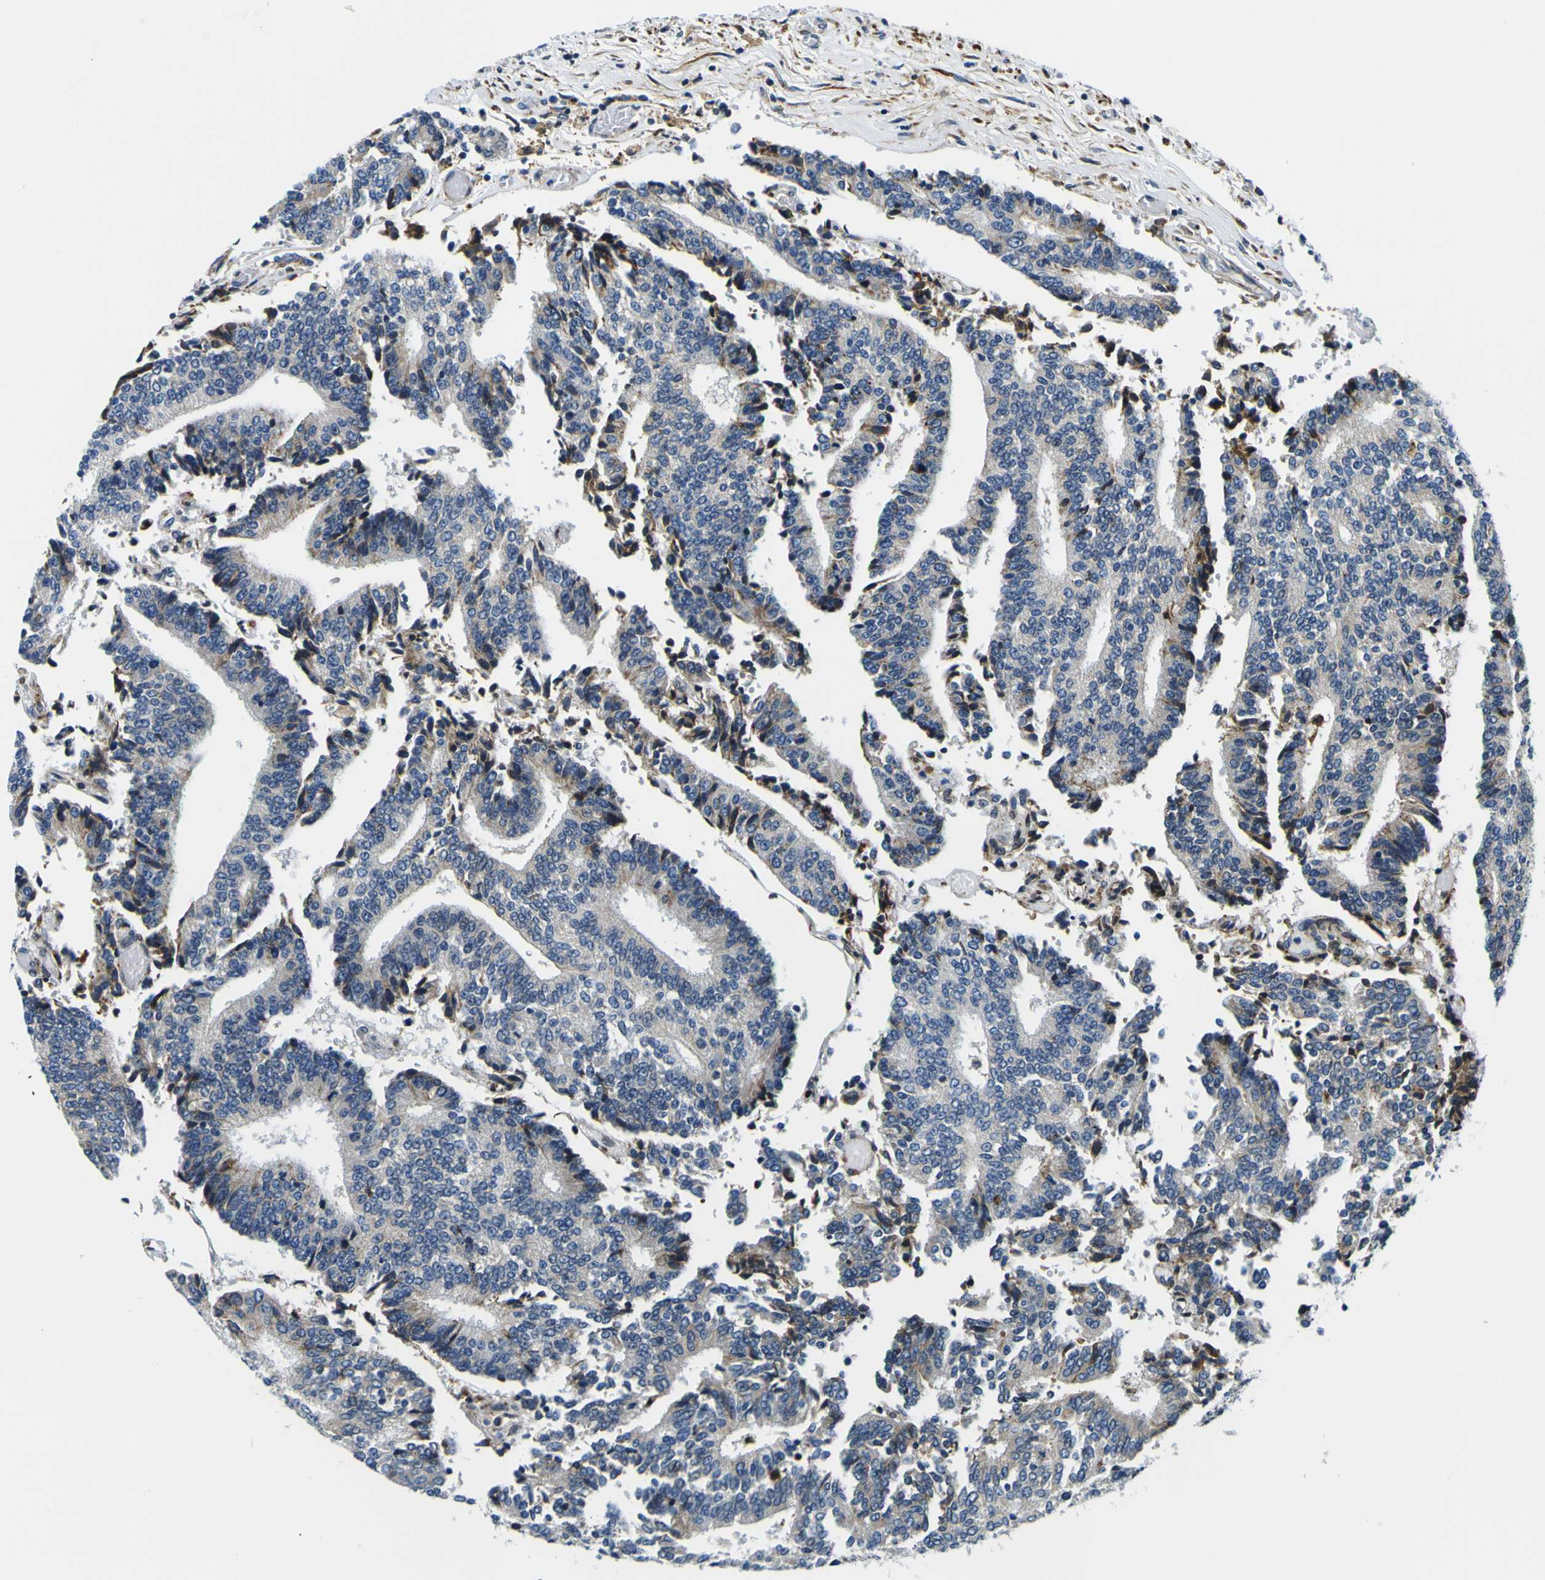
{"staining": {"intensity": "negative", "quantity": "none", "location": "none"}, "tissue": "prostate cancer", "cell_type": "Tumor cells", "image_type": "cancer", "snomed": [{"axis": "morphology", "description": "Normal tissue, NOS"}, {"axis": "morphology", "description": "Adenocarcinoma, High grade"}, {"axis": "topography", "description": "Prostate"}, {"axis": "topography", "description": "Seminal veicle"}], "caption": "This is a micrograph of immunohistochemistry (IHC) staining of prostate cancer, which shows no expression in tumor cells.", "gene": "NLRP3", "patient": {"sex": "male", "age": 55}}